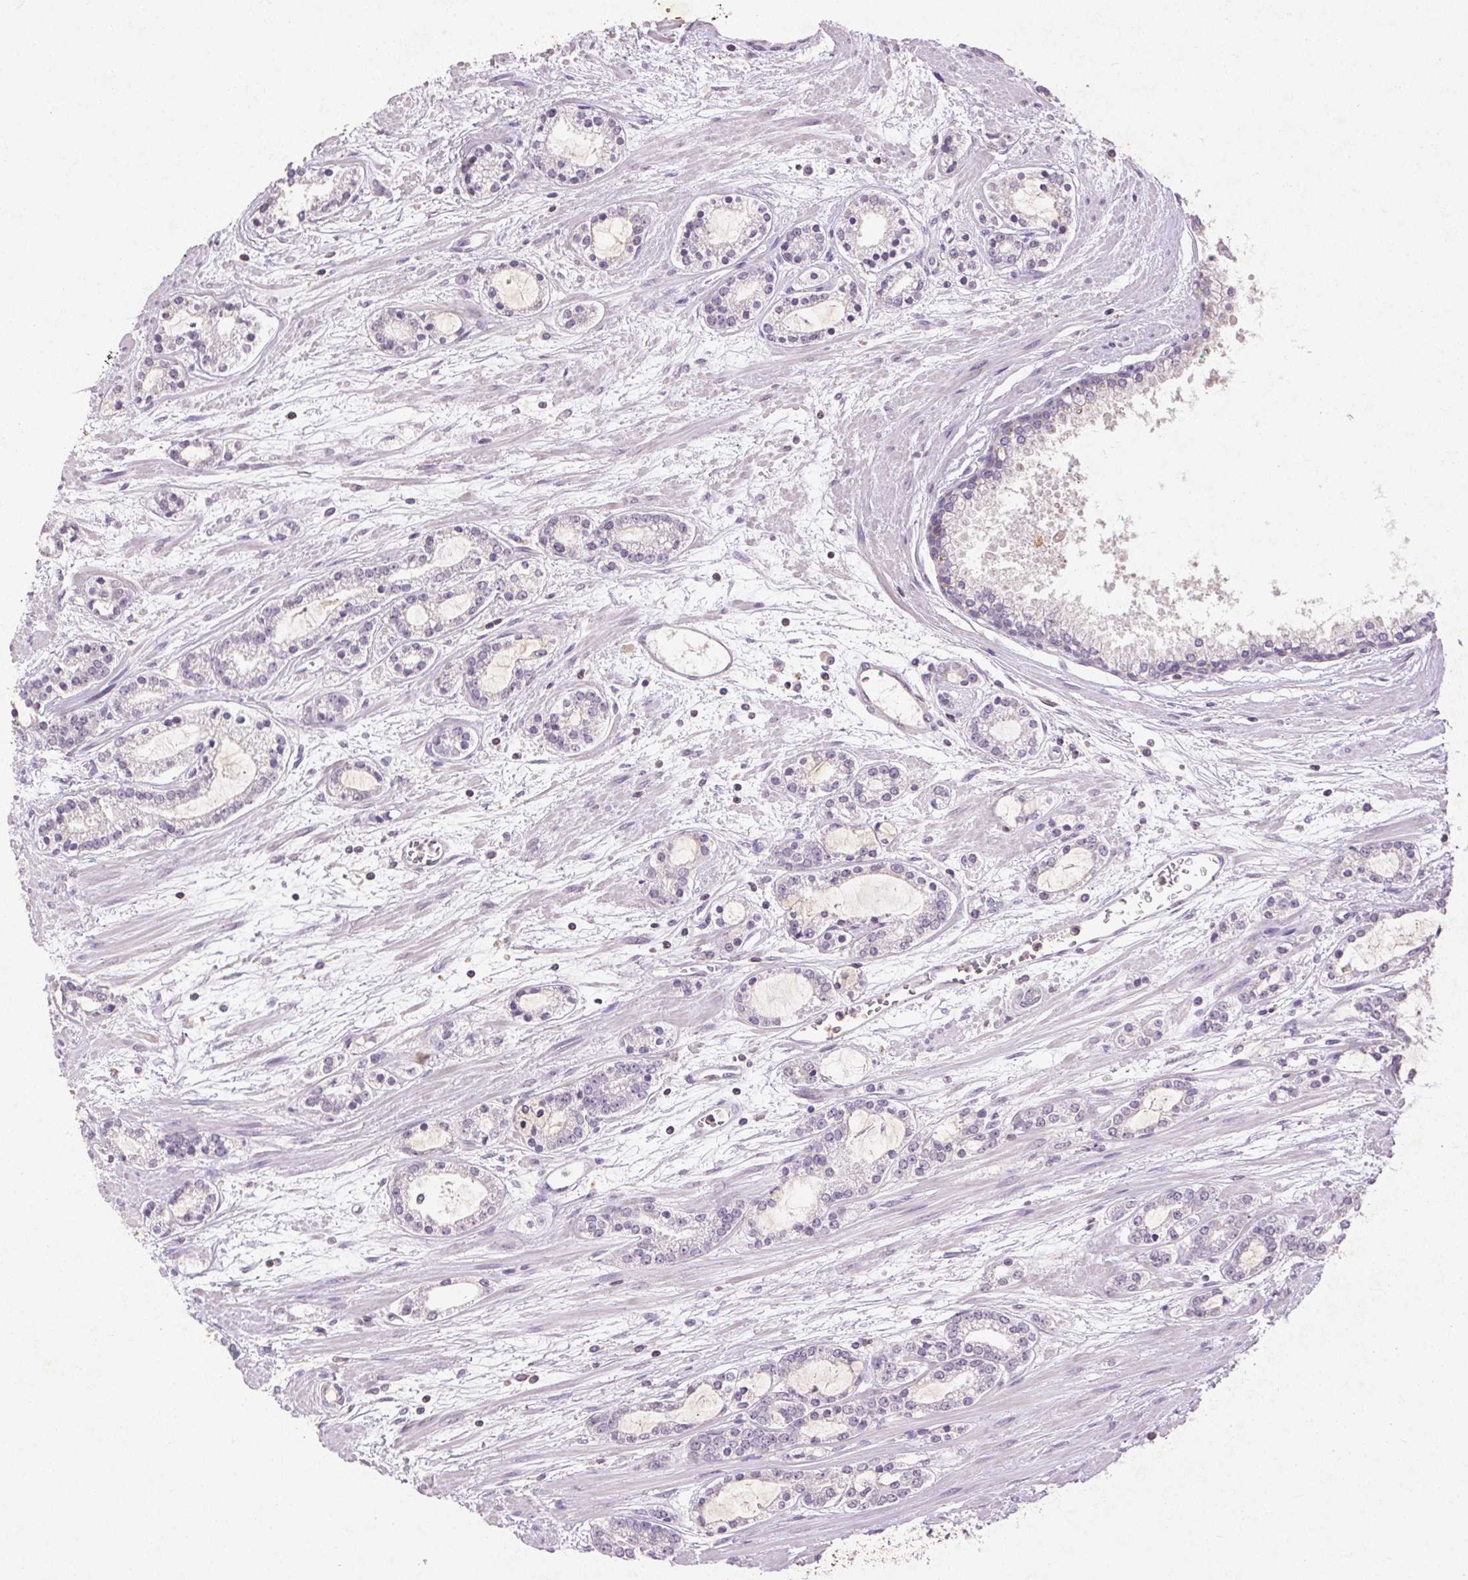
{"staining": {"intensity": "negative", "quantity": "none", "location": "none"}, "tissue": "prostate cancer", "cell_type": "Tumor cells", "image_type": "cancer", "snomed": [{"axis": "morphology", "description": "Adenocarcinoma, Medium grade"}, {"axis": "topography", "description": "Prostate"}], "caption": "There is no significant expression in tumor cells of prostate medium-grade adenocarcinoma. (IHC, brightfield microscopy, high magnification).", "gene": "FNDC7", "patient": {"sex": "male", "age": 57}}